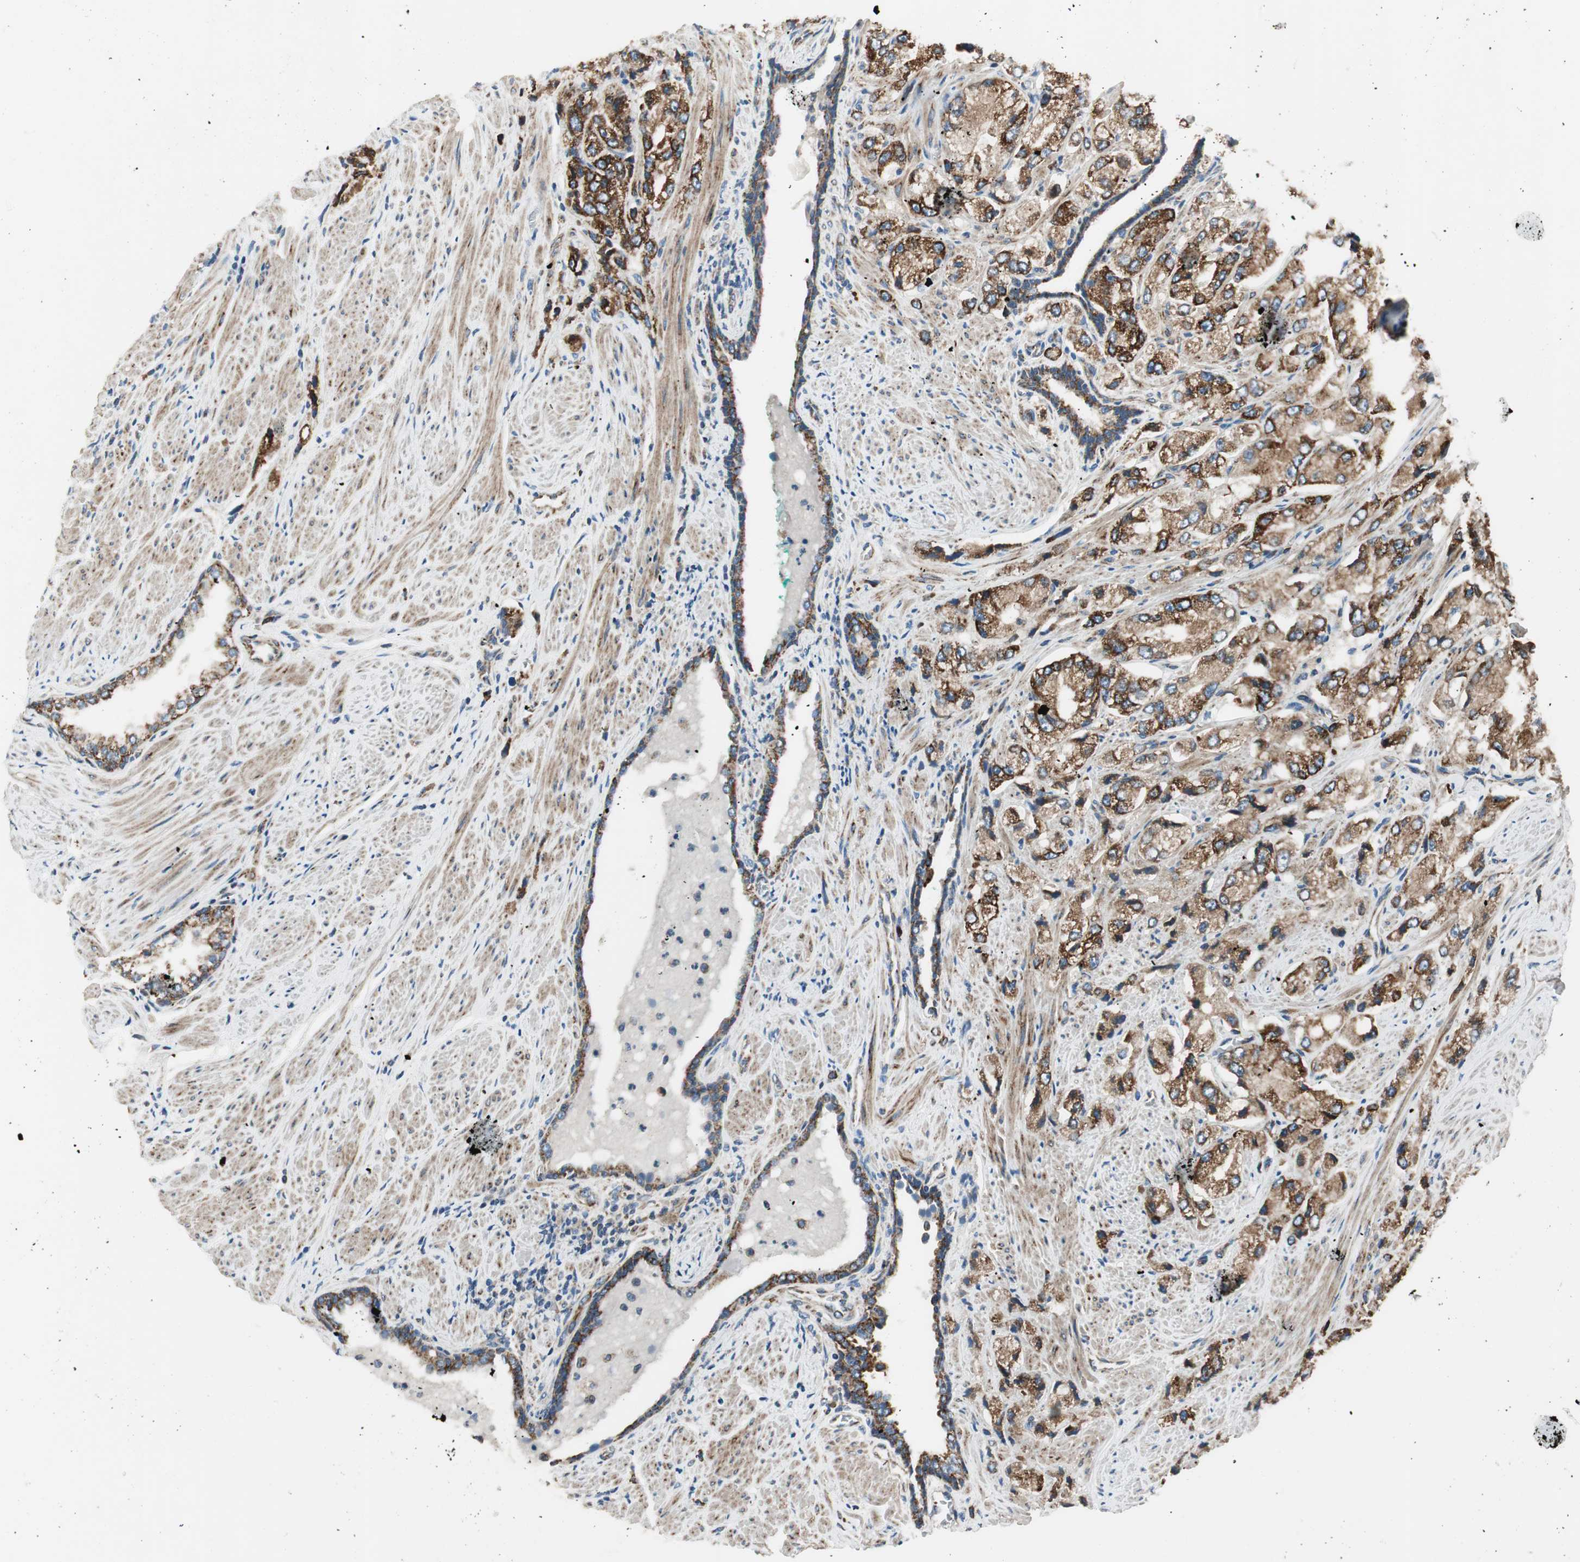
{"staining": {"intensity": "strong", "quantity": ">75%", "location": "cytoplasmic/membranous"}, "tissue": "prostate cancer", "cell_type": "Tumor cells", "image_type": "cancer", "snomed": [{"axis": "morphology", "description": "Adenocarcinoma, High grade"}, {"axis": "topography", "description": "Prostate"}], "caption": "Strong cytoplasmic/membranous expression is identified in about >75% of tumor cells in prostate cancer.", "gene": "AKAP1", "patient": {"sex": "male", "age": 58}}